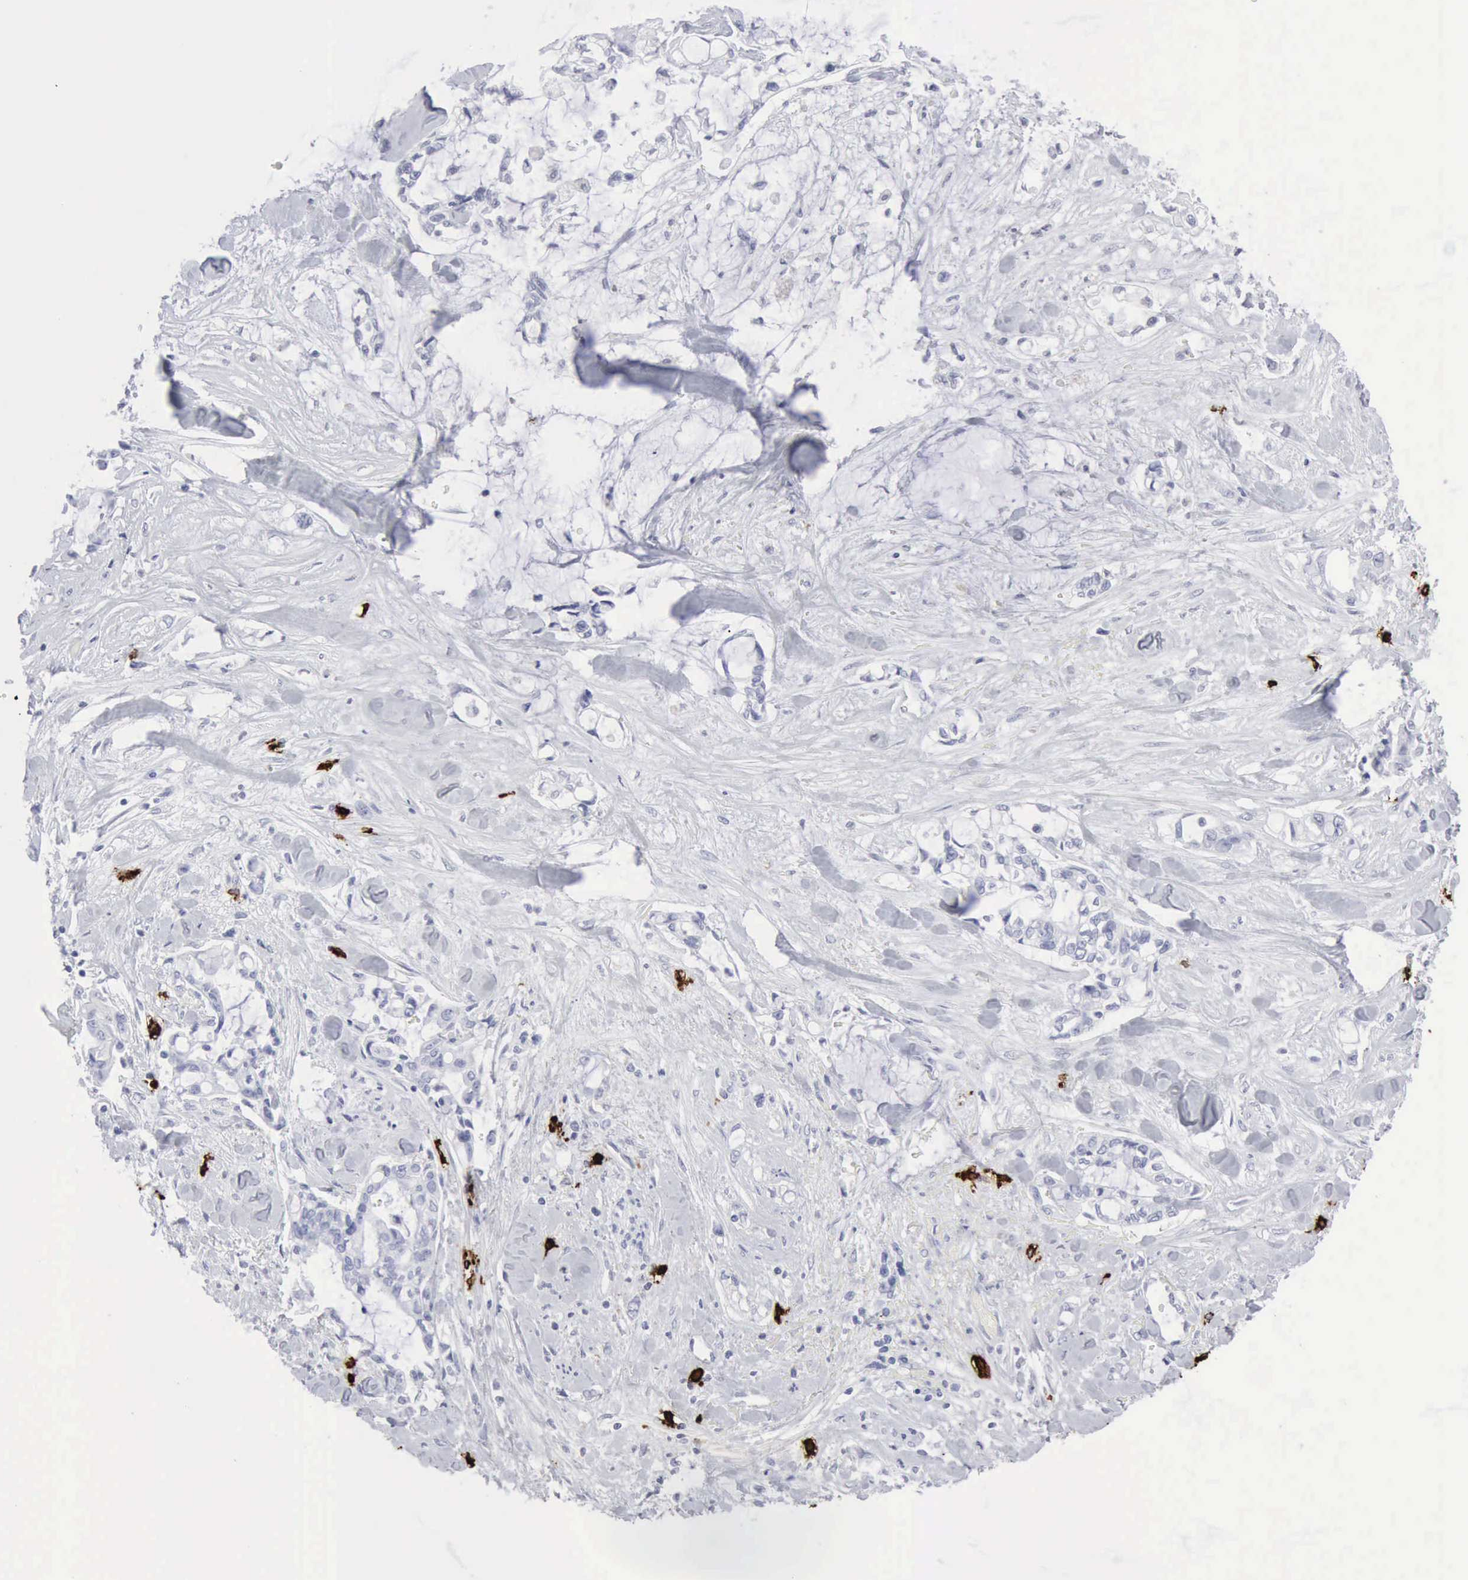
{"staining": {"intensity": "negative", "quantity": "none", "location": "none"}, "tissue": "pancreatic cancer", "cell_type": "Tumor cells", "image_type": "cancer", "snomed": [{"axis": "morphology", "description": "Adenocarcinoma, NOS"}, {"axis": "topography", "description": "Pancreas"}], "caption": "The photomicrograph exhibits no staining of tumor cells in pancreatic cancer (adenocarcinoma).", "gene": "CMA1", "patient": {"sex": "female", "age": 70}}